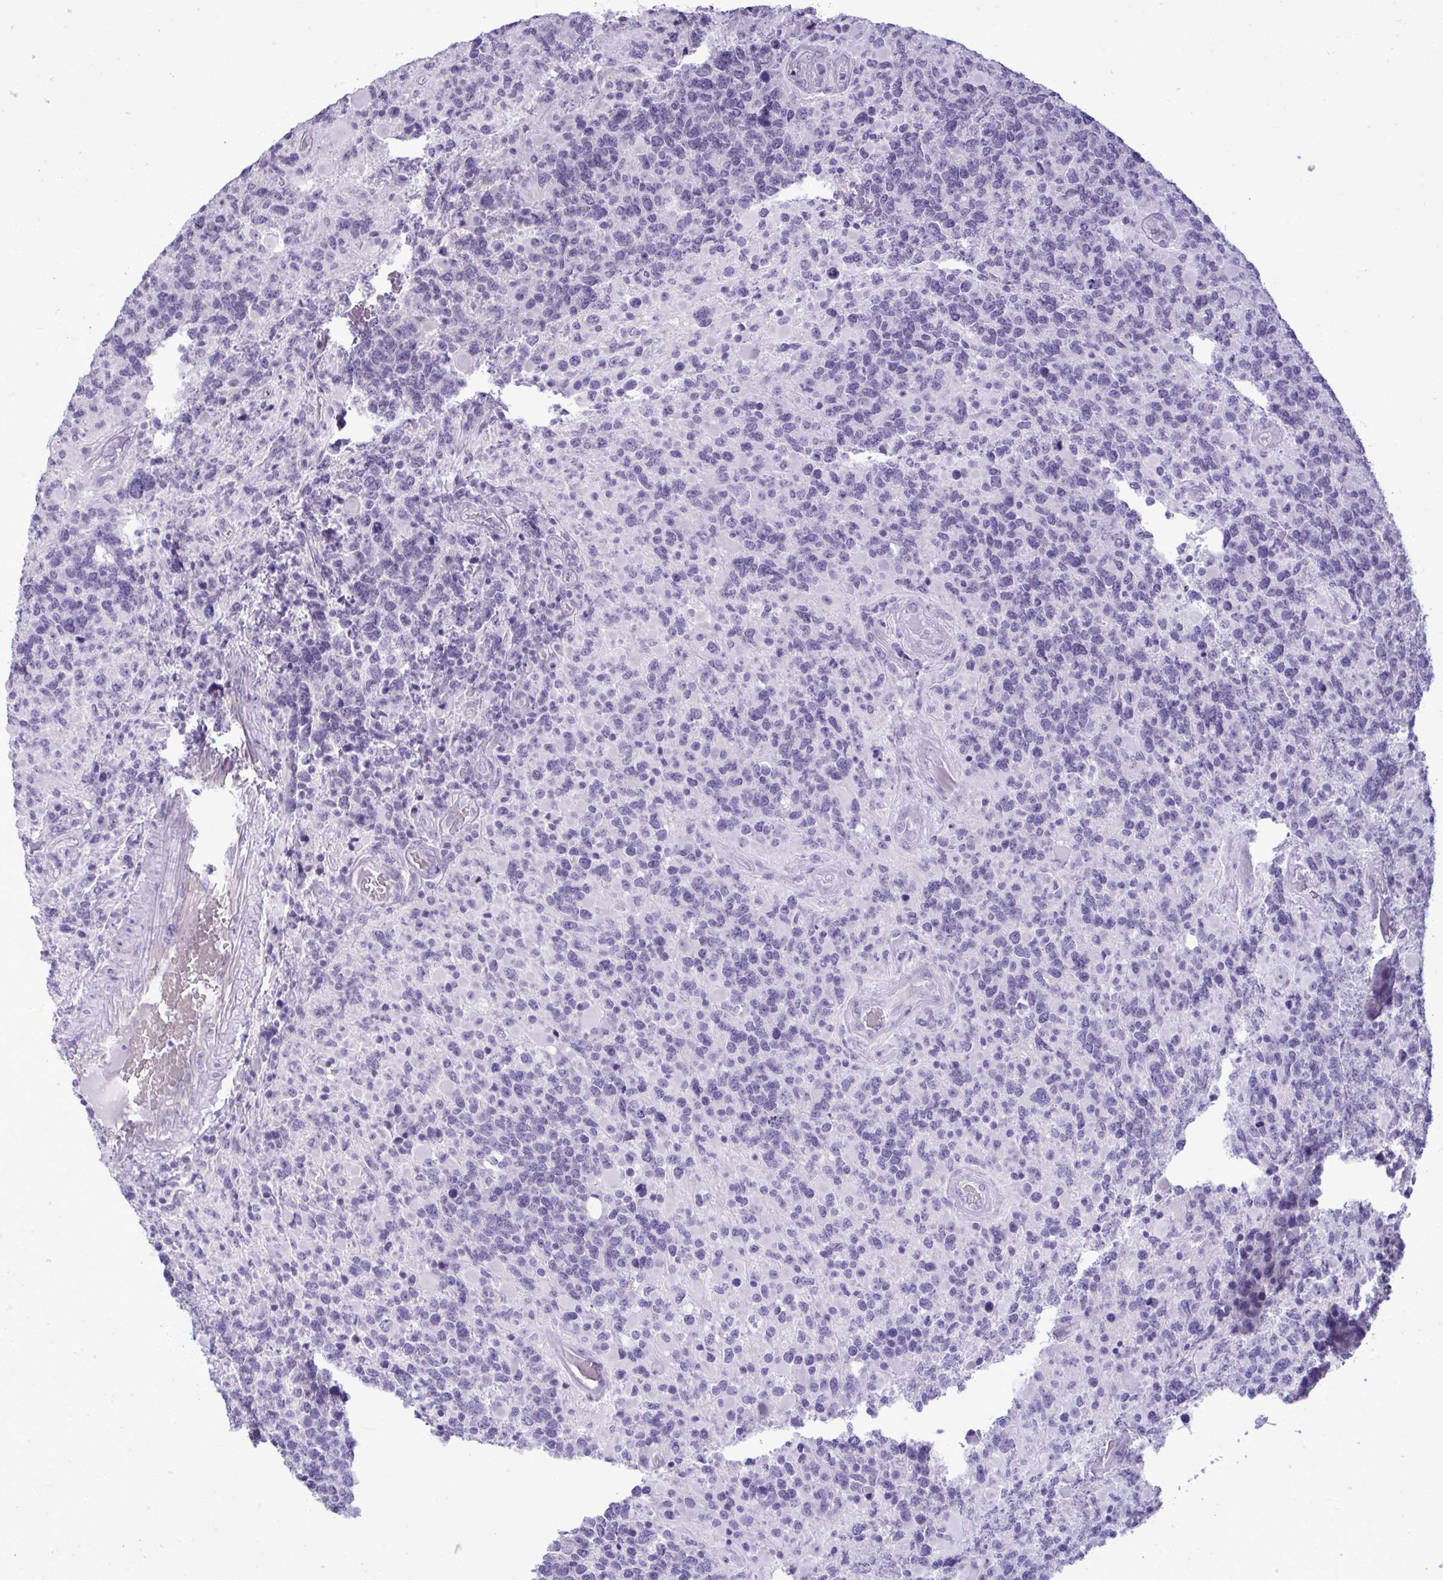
{"staining": {"intensity": "negative", "quantity": "none", "location": "none"}, "tissue": "glioma", "cell_type": "Tumor cells", "image_type": "cancer", "snomed": [{"axis": "morphology", "description": "Glioma, malignant, High grade"}, {"axis": "topography", "description": "Brain"}], "caption": "An IHC image of malignant high-grade glioma is shown. There is no staining in tumor cells of malignant high-grade glioma.", "gene": "PRM2", "patient": {"sex": "female", "age": 40}}